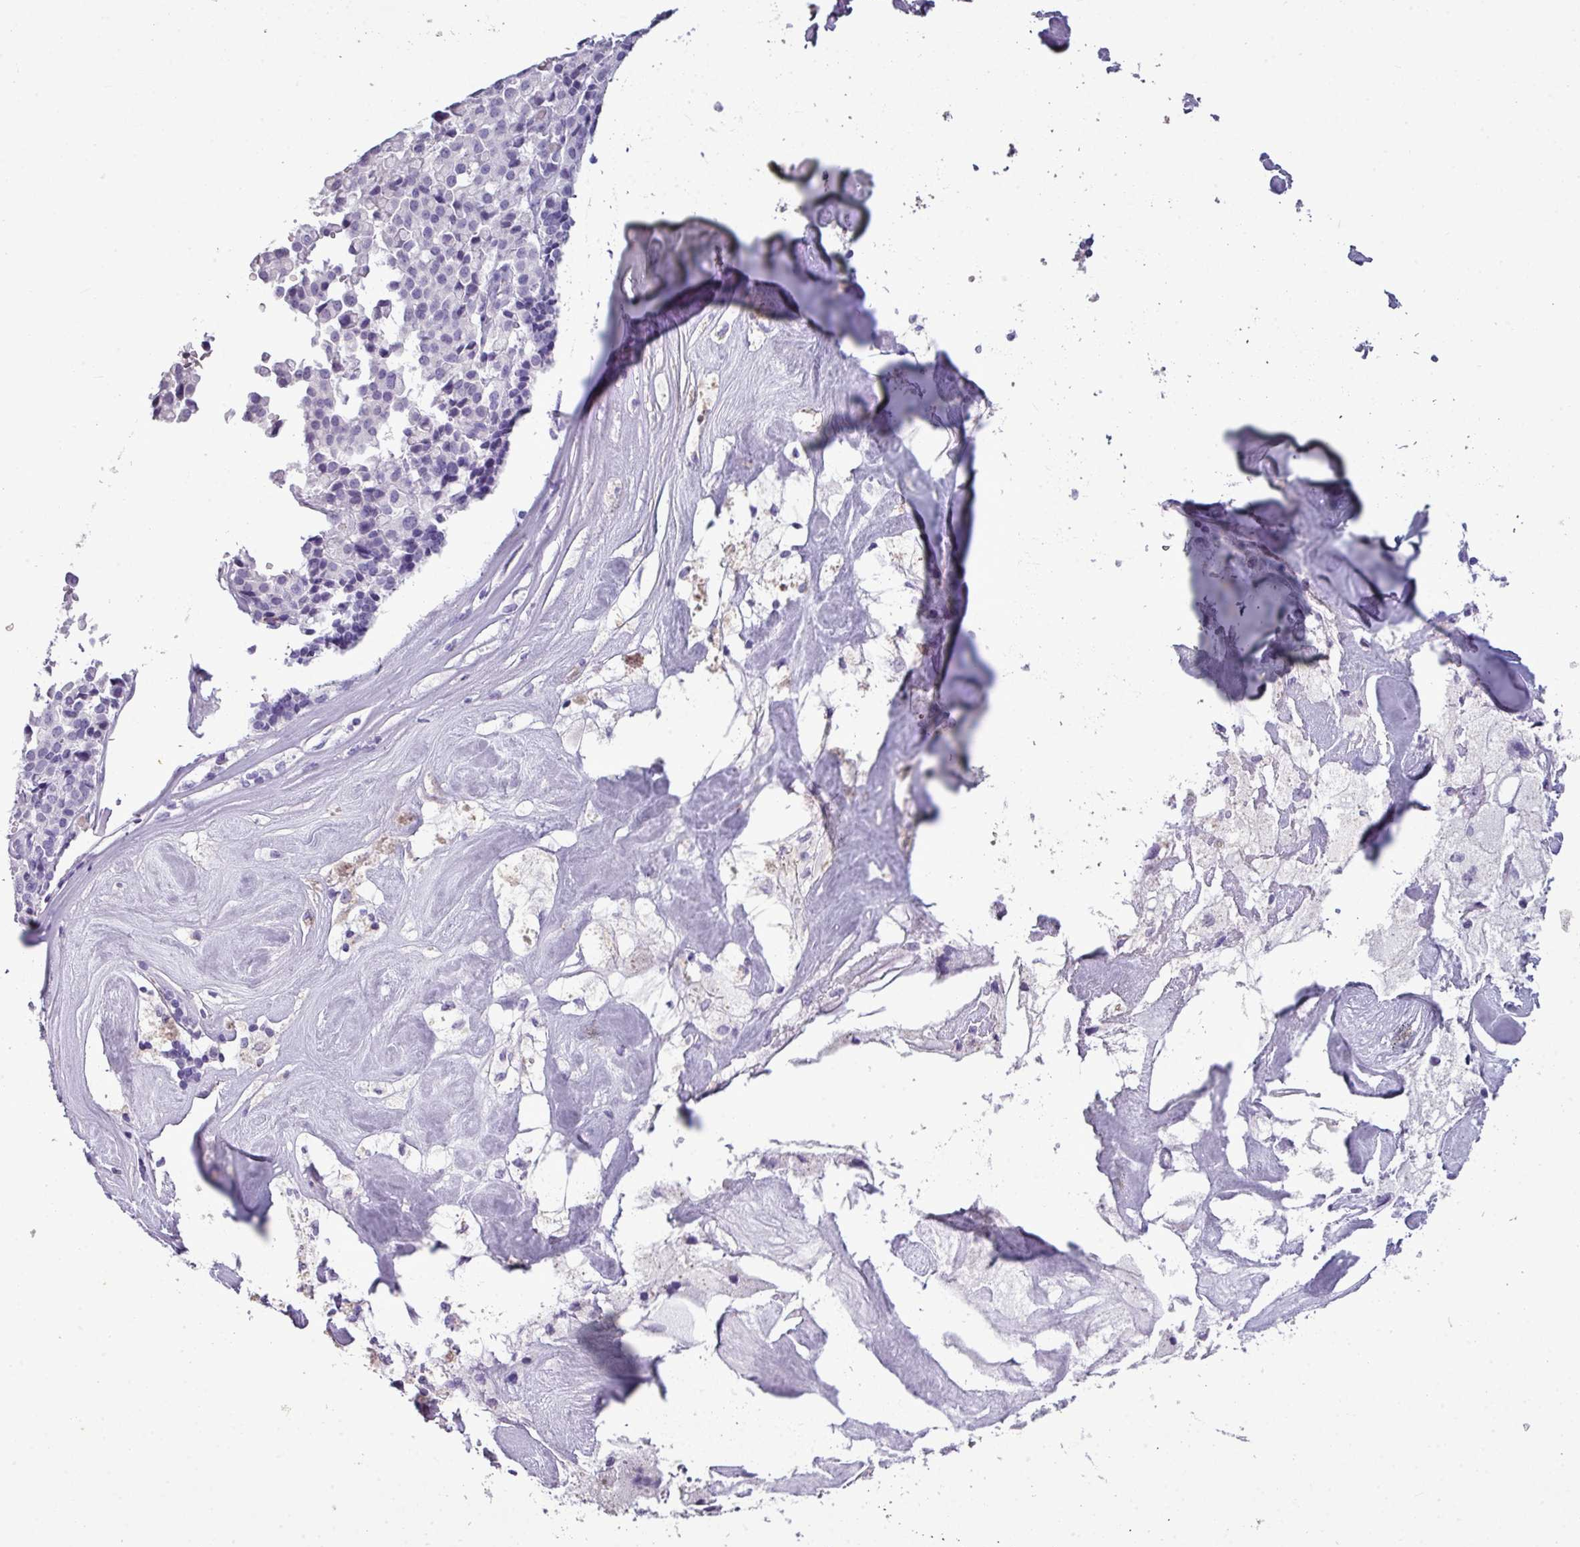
{"staining": {"intensity": "negative", "quantity": "none", "location": "none"}, "tissue": "pancreatic cancer", "cell_type": "Tumor cells", "image_type": "cancer", "snomed": [{"axis": "morphology", "description": "Adenocarcinoma, NOS"}, {"axis": "topography", "description": "Pancreas"}], "caption": "Immunohistochemistry histopathology image of neoplastic tissue: adenocarcinoma (pancreatic) stained with DAB demonstrates no significant protein staining in tumor cells.", "gene": "TMEM91", "patient": {"sex": "male", "age": 65}}